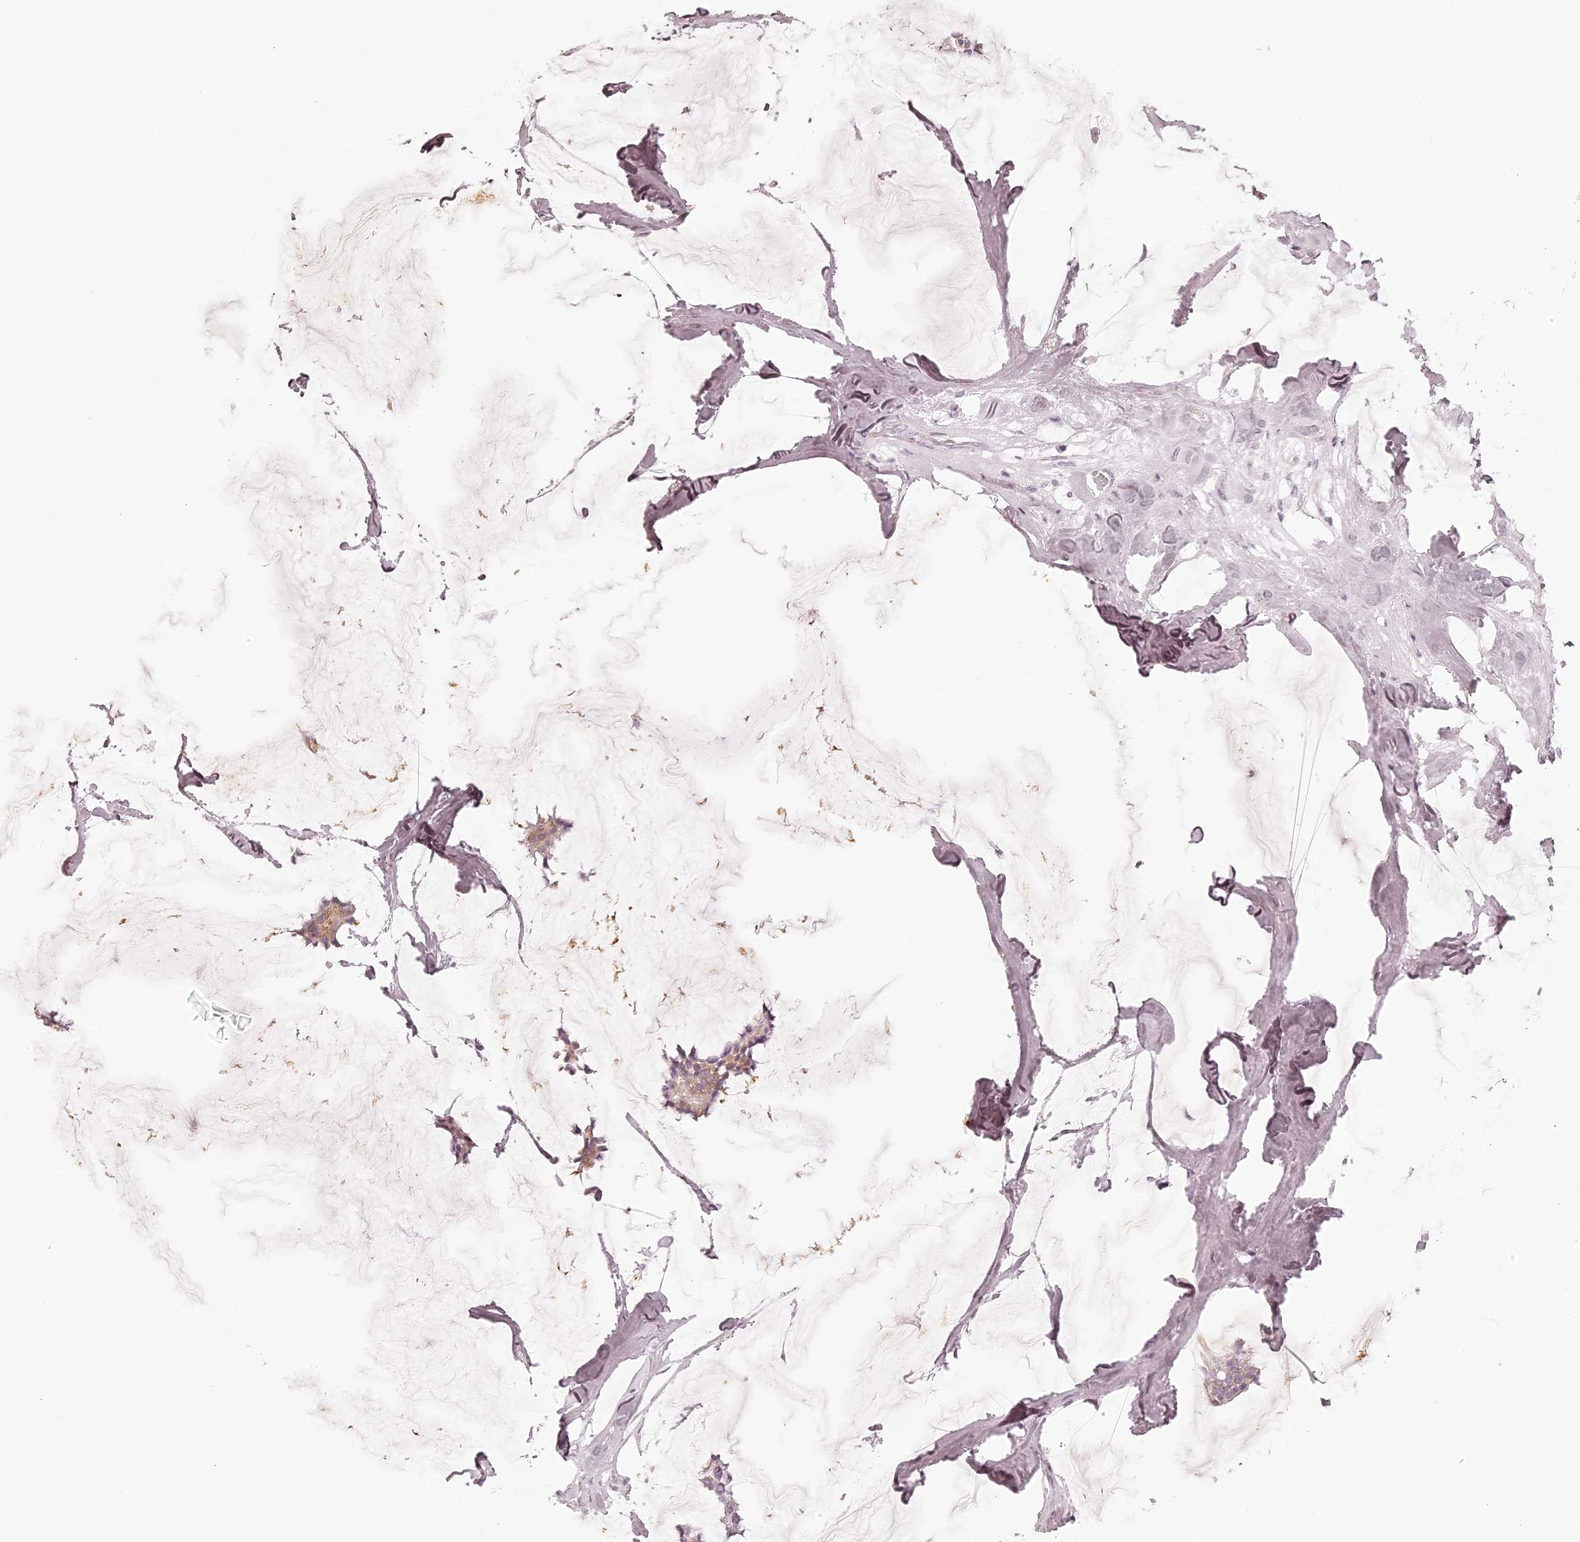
{"staining": {"intensity": "weak", "quantity": "<25%", "location": "cytoplasmic/membranous"}, "tissue": "breast cancer", "cell_type": "Tumor cells", "image_type": "cancer", "snomed": [{"axis": "morphology", "description": "Duct carcinoma"}, {"axis": "topography", "description": "Breast"}], "caption": "Tumor cells are negative for protein expression in human breast infiltrating ductal carcinoma.", "gene": "ELAPOR1", "patient": {"sex": "female", "age": 93}}